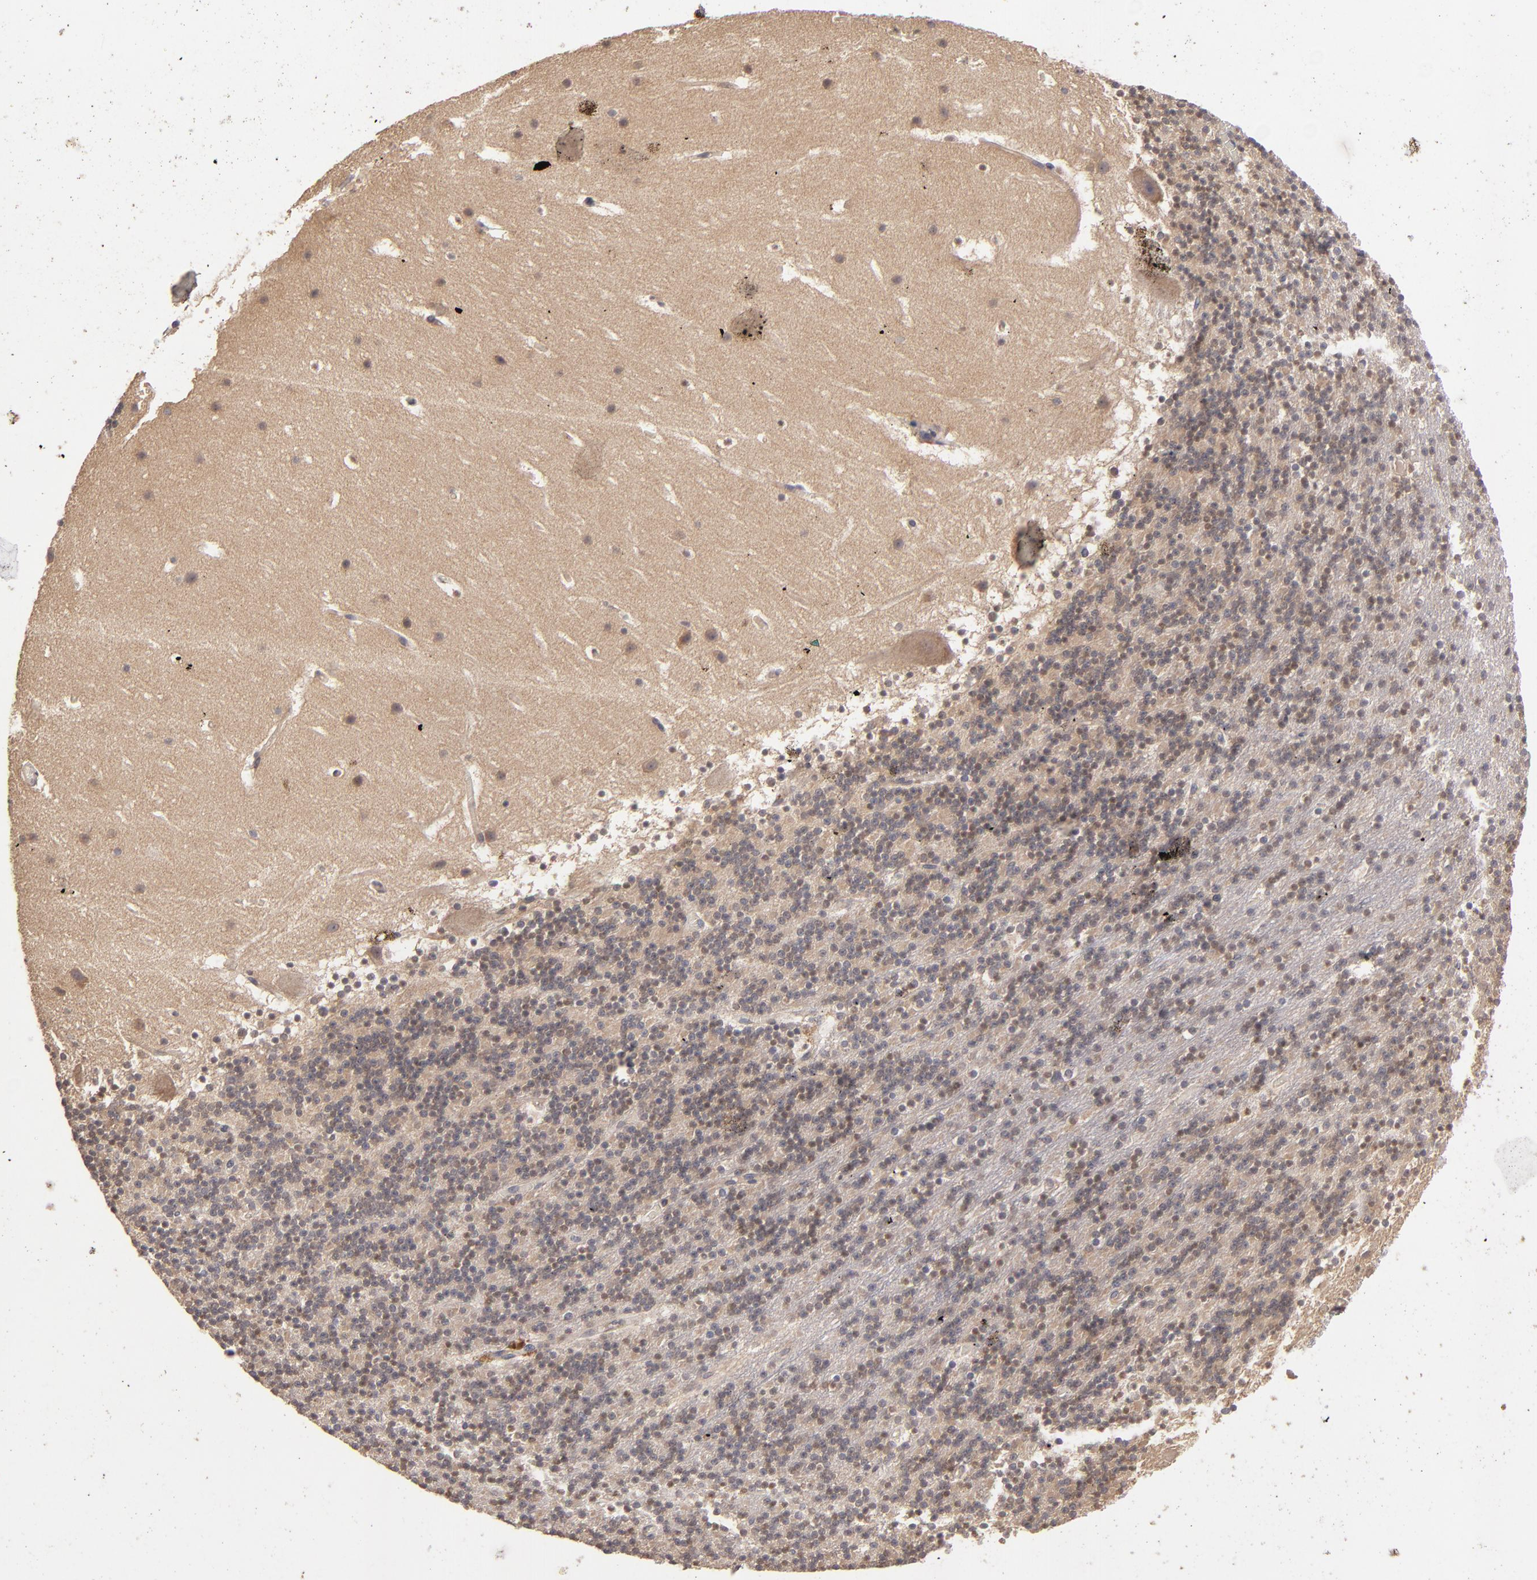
{"staining": {"intensity": "weak", "quantity": "<25%", "location": "cytoplasmic/membranous"}, "tissue": "cerebellum", "cell_type": "Cells in granular layer", "image_type": "normal", "snomed": [{"axis": "morphology", "description": "Normal tissue, NOS"}, {"axis": "topography", "description": "Cerebellum"}], "caption": "Immunohistochemical staining of unremarkable cerebellum displays no significant expression in cells in granular layer.", "gene": "UPF3B", "patient": {"sex": "male", "age": 45}}